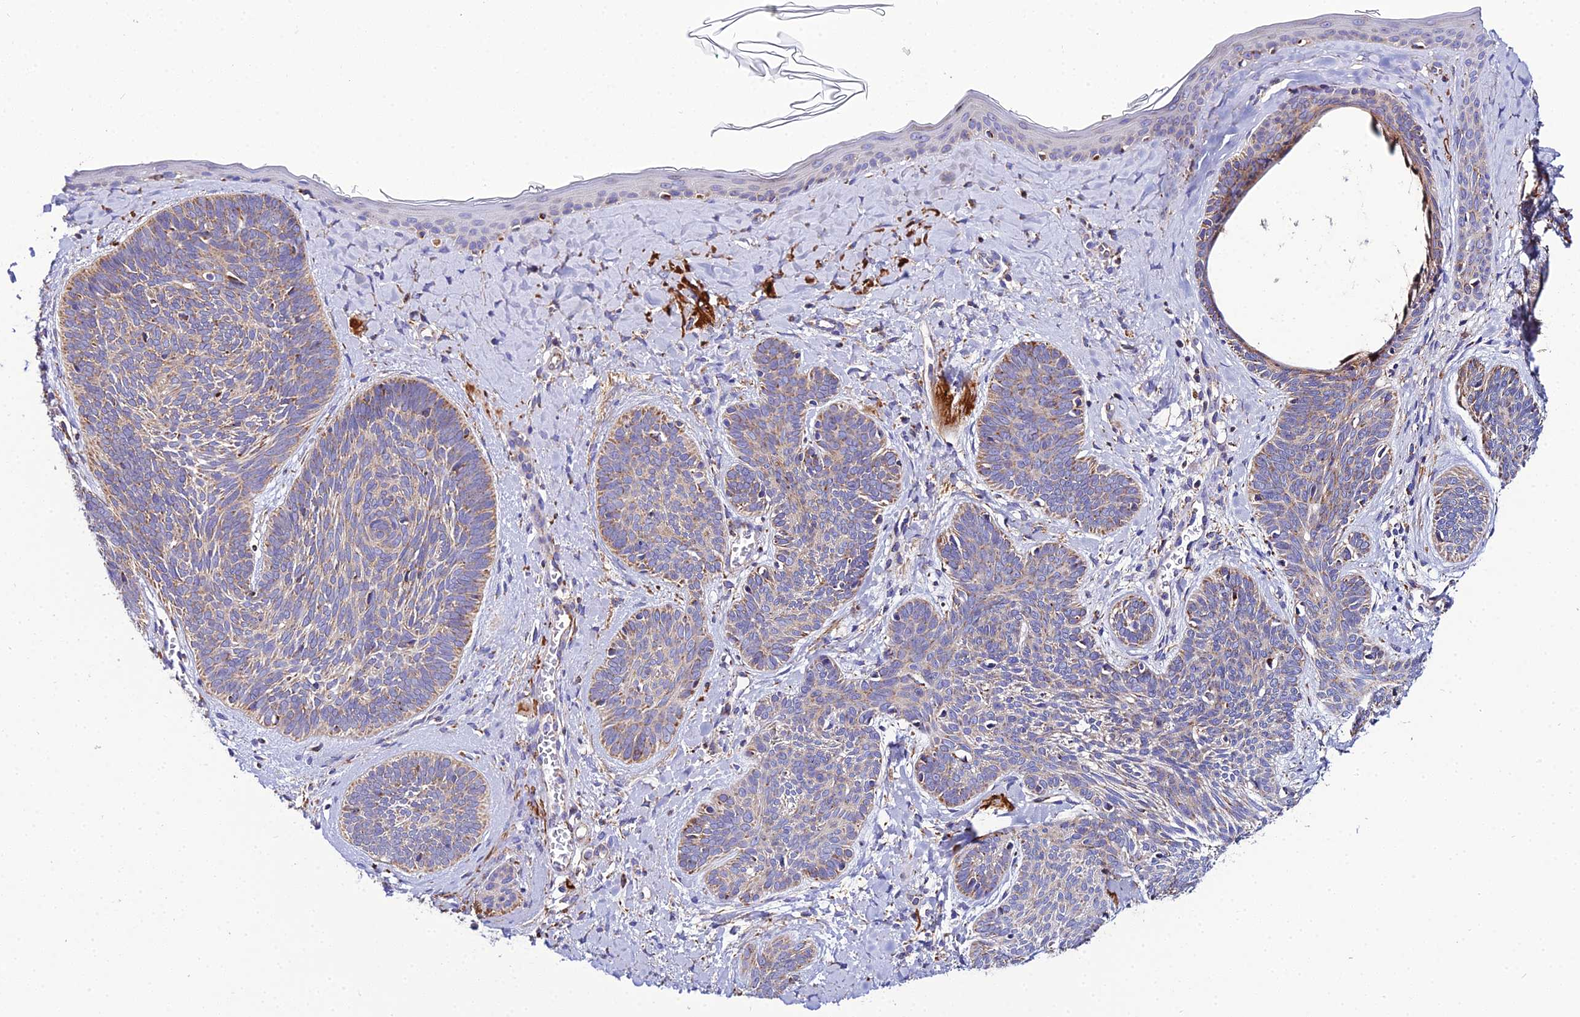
{"staining": {"intensity": "weak", "quantity": "25%-75%", "location": "cytoplasmic/membranous"}, "tissue": "skin cancer", "cell_type": "Tumor cells", "image_type": "cancer", "snomed": [{"axis": "morphology", "description": "Basal cell carcinoma"}, {"axis": "topography", "description": "Skin"}], "caption": "Skin cancer (basal cell carcinoma) tissue exhibits weak cytoplasmic/membranous staining in approximately 25%-75% of tumor cells", "gene": "NIPSNAP3A", "patient": {"sex": "female", "age": 81}}